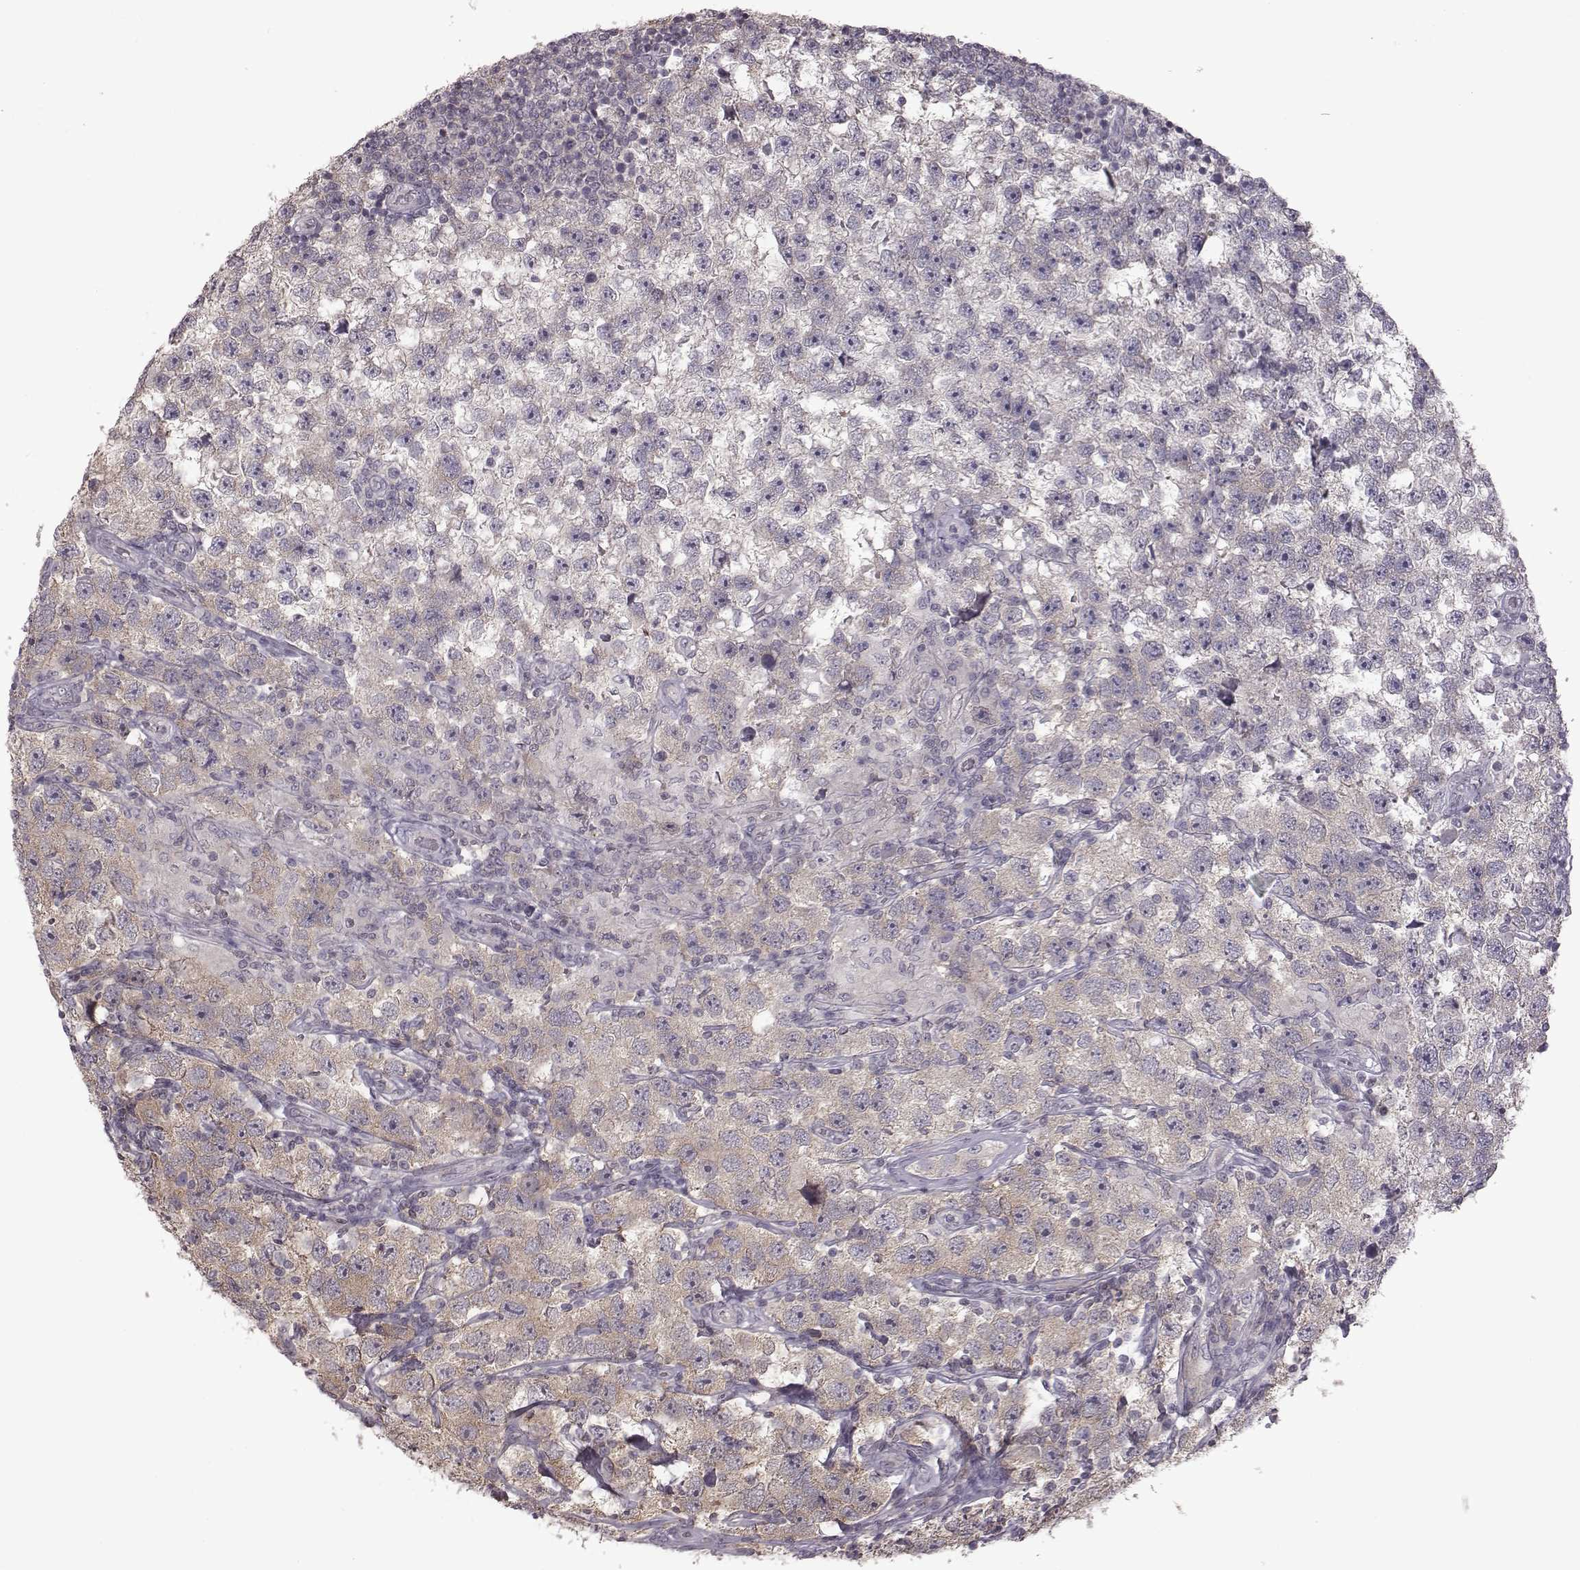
{"staining": {"intensity": "weak", "quantity": ">75%", "location": "cytoplasmic/membranous"}, "tissue": "testis cancer", "cell_type": "Tumor cells", "image_type": "cancer", "snomed": [{"axis": "morphology", "description": "Seminoma, NOS"}, {"axis": "topography", "description": "Testis"}], "caption": "A brown stain labels weak cytoplasmic/membranous expression of a protein in testis seminoma tumor cells.", "gene": "BICDL1", "patient": {"sex": "male", "age": 26}}